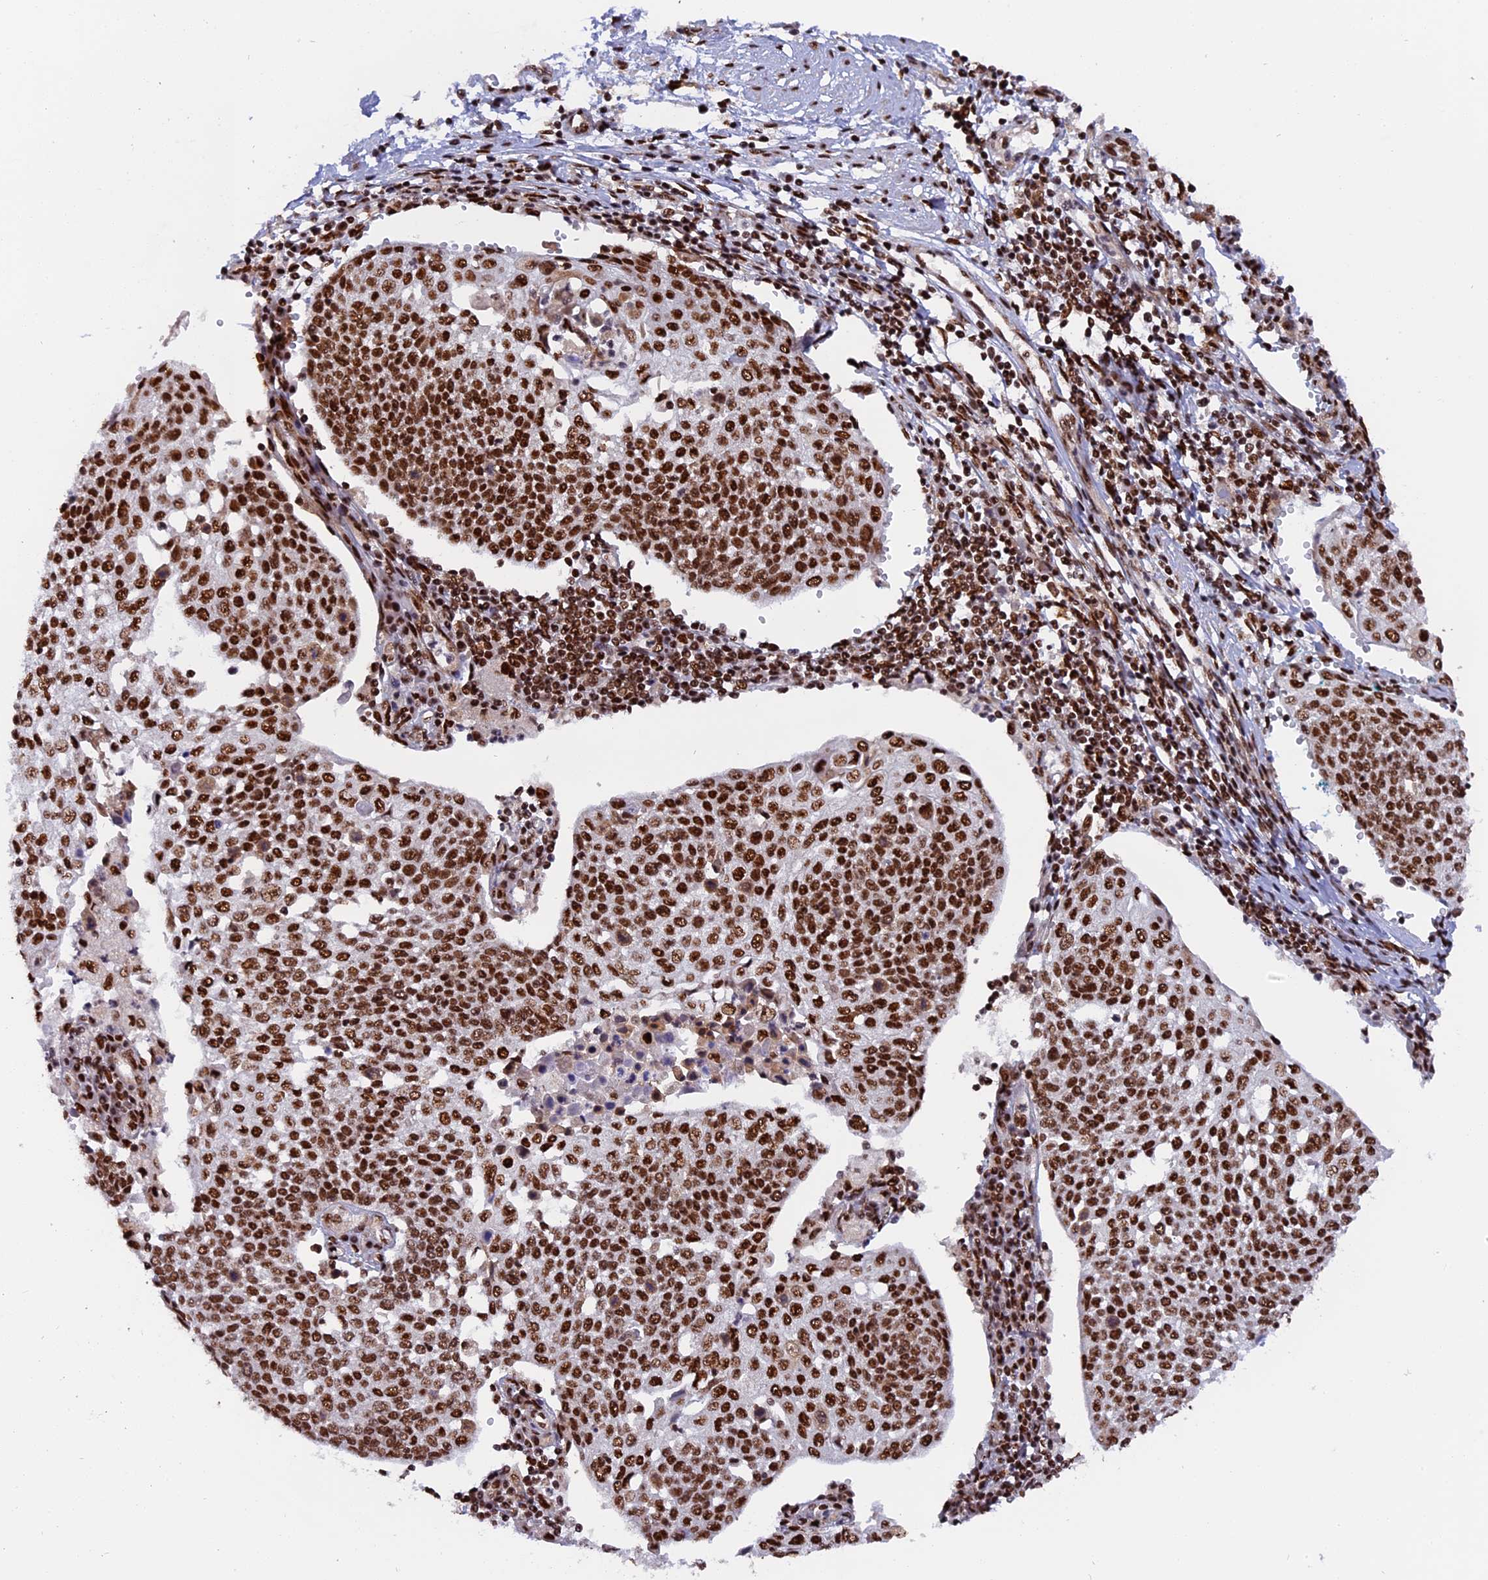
{"staining": {"intensity": "strong", "quantity": ">75%", "location": "nuclear"}, "tissue": "cervical cancer", "cell_type": "Tumor cells", "image_type": "cancer", "snomed": [{"axis": "morphology", "description": "Squamous cell carcinoma, NOS"}, {"axis": "topography", "description": "Cervix"}], "caption": "Immunohistochemistry of human squamous cell carcinoma (cervical) shows high levels of strong nuclear positivity in approximately >75% of tumor cells. The protein is stained brown, and the nuclei are stained in blue (DAB (3,3'-diaminobenzidine) IHC with brightfield microscopy, high magnification).", "gene": "RAMAC", "patient": {"sex": "female", "age": 34}}